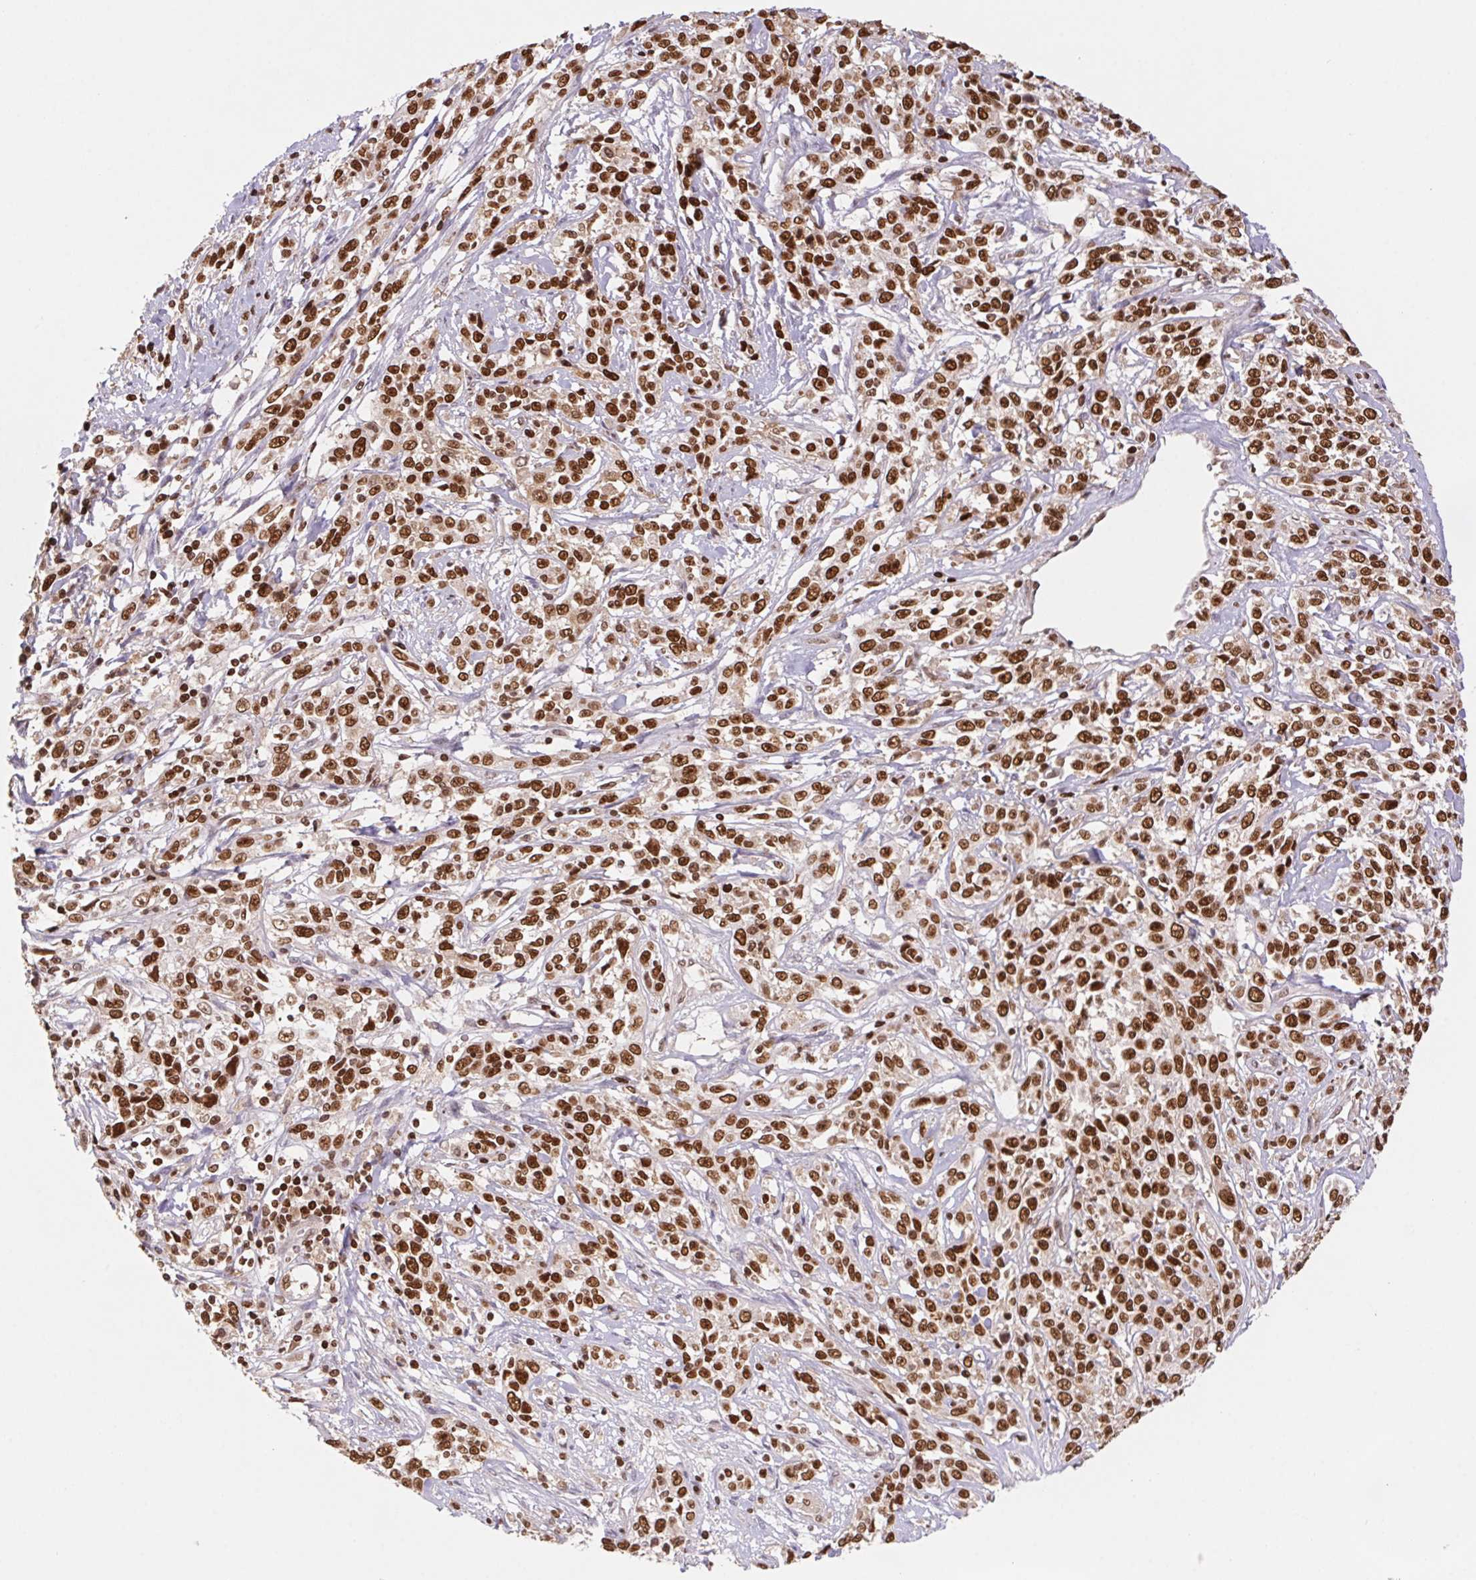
{"staining": {"intensity": "strong", "quantity": ">75%", "location": "nuclear"}, "tissue": "cervical cancer", "cell_type": "Tumor cells", "image_type": "cancer", "snomed": [{"axis": "morphology", "description": "Adenocarcinoma, NOS"}, {"axis": "topography", "description": "Cervix"}], "caption": "Protein staining by IHC exhibits strong nuclear positivity in approximately >75% of tumor cells in cervical adenocarcinoma. Immunohistochemistry (ihc) stains the protein in brown and the nuclei are stained blue.", "gene": "POLD3", "patient": {"sex": "female", "age": 40}}